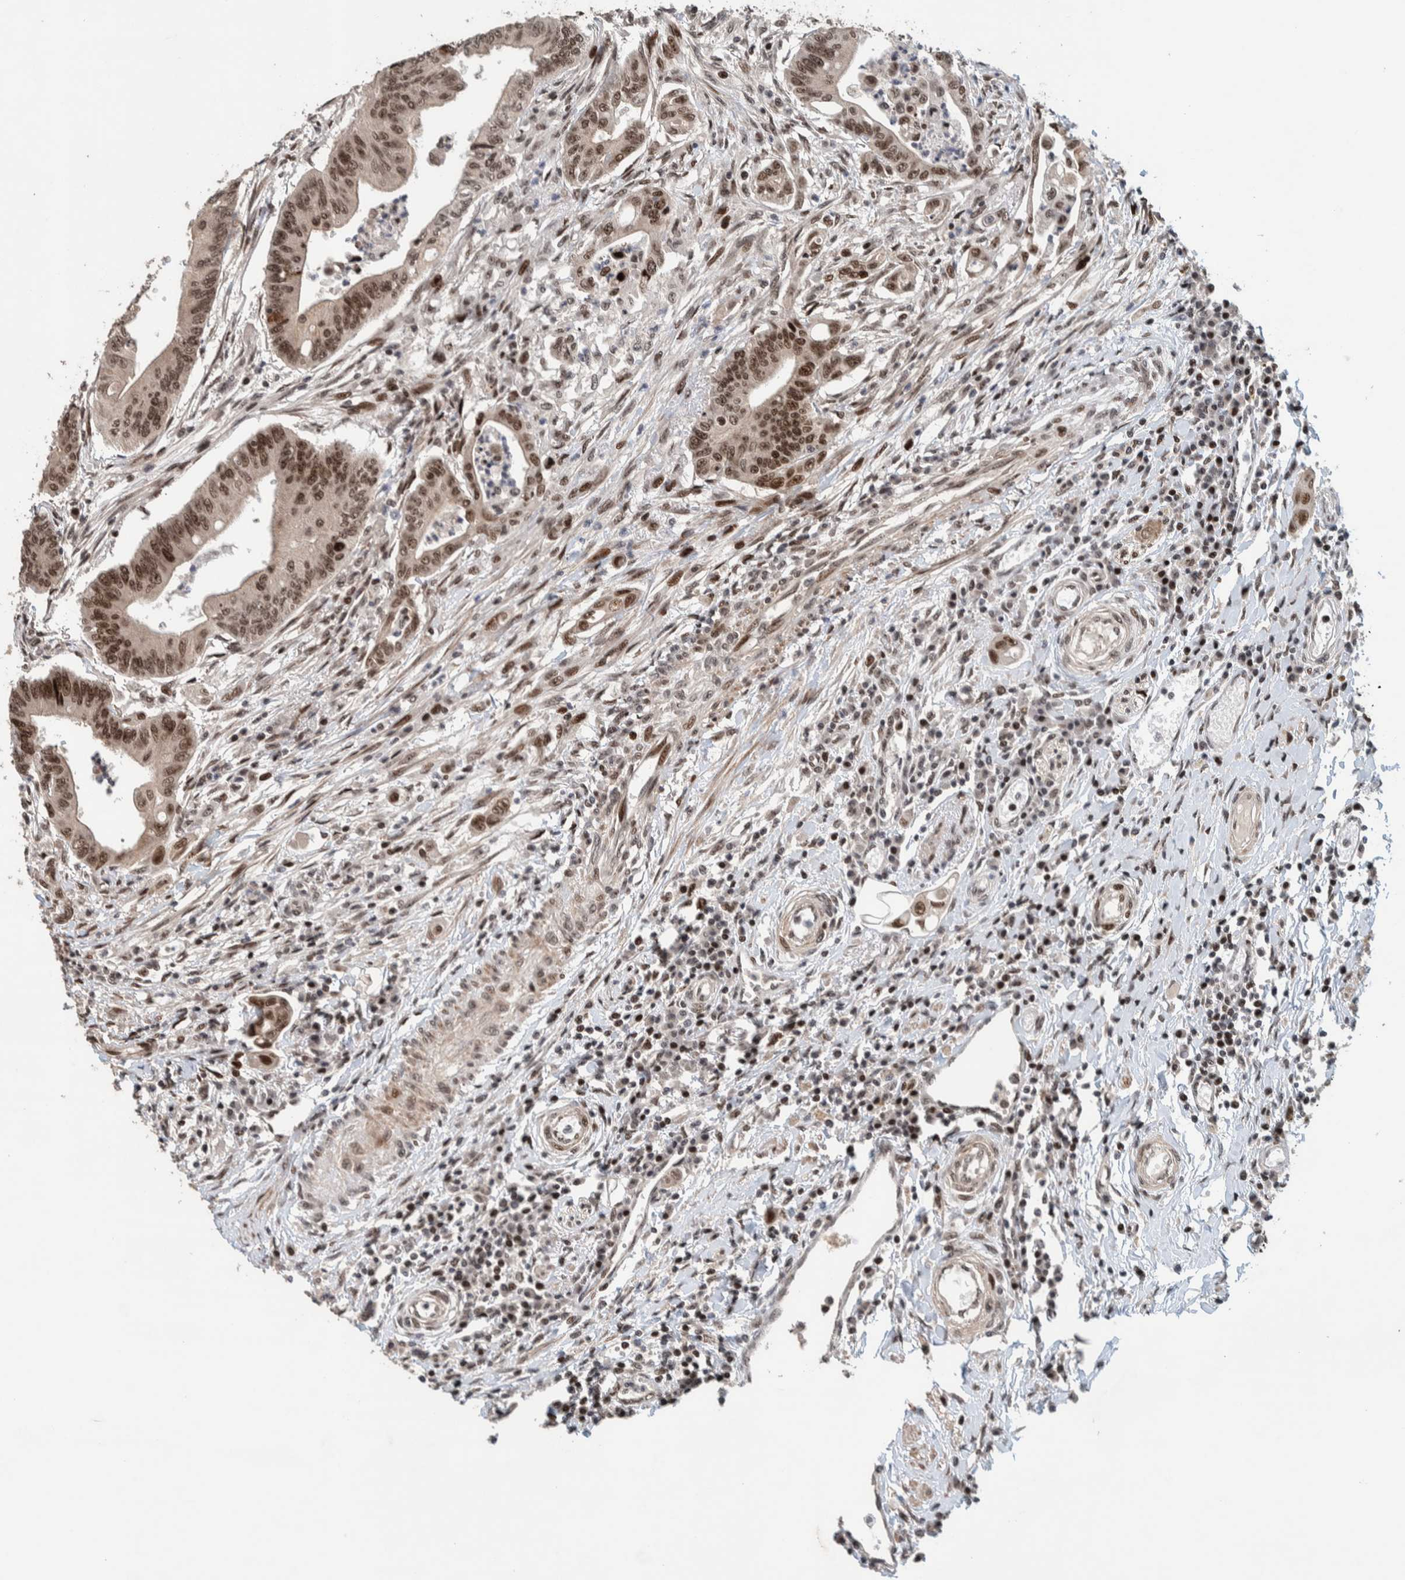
{"staining": {"intensity": "moderate", "quantity": ">75%", "location": "nuclear"}, "tissue": "colorectal cancer", "cell_type": "Tumor cells", "image_type": "cancer", "snomed": [{"axis": "morphology", "description": "Adenoma, NOS"}, {"axis": "morphology", "description": "Adenocarcinoma, NOS"}, {"axis": "topography", "description": "Colon"}], "caption": "The immunohistochemical stain labels moderate nuclear expression in tumor cells of adenocarcinoma (colorectal) tissue.", "gene": "CHD4", "patient": {"sex": "male", "age": 79}}